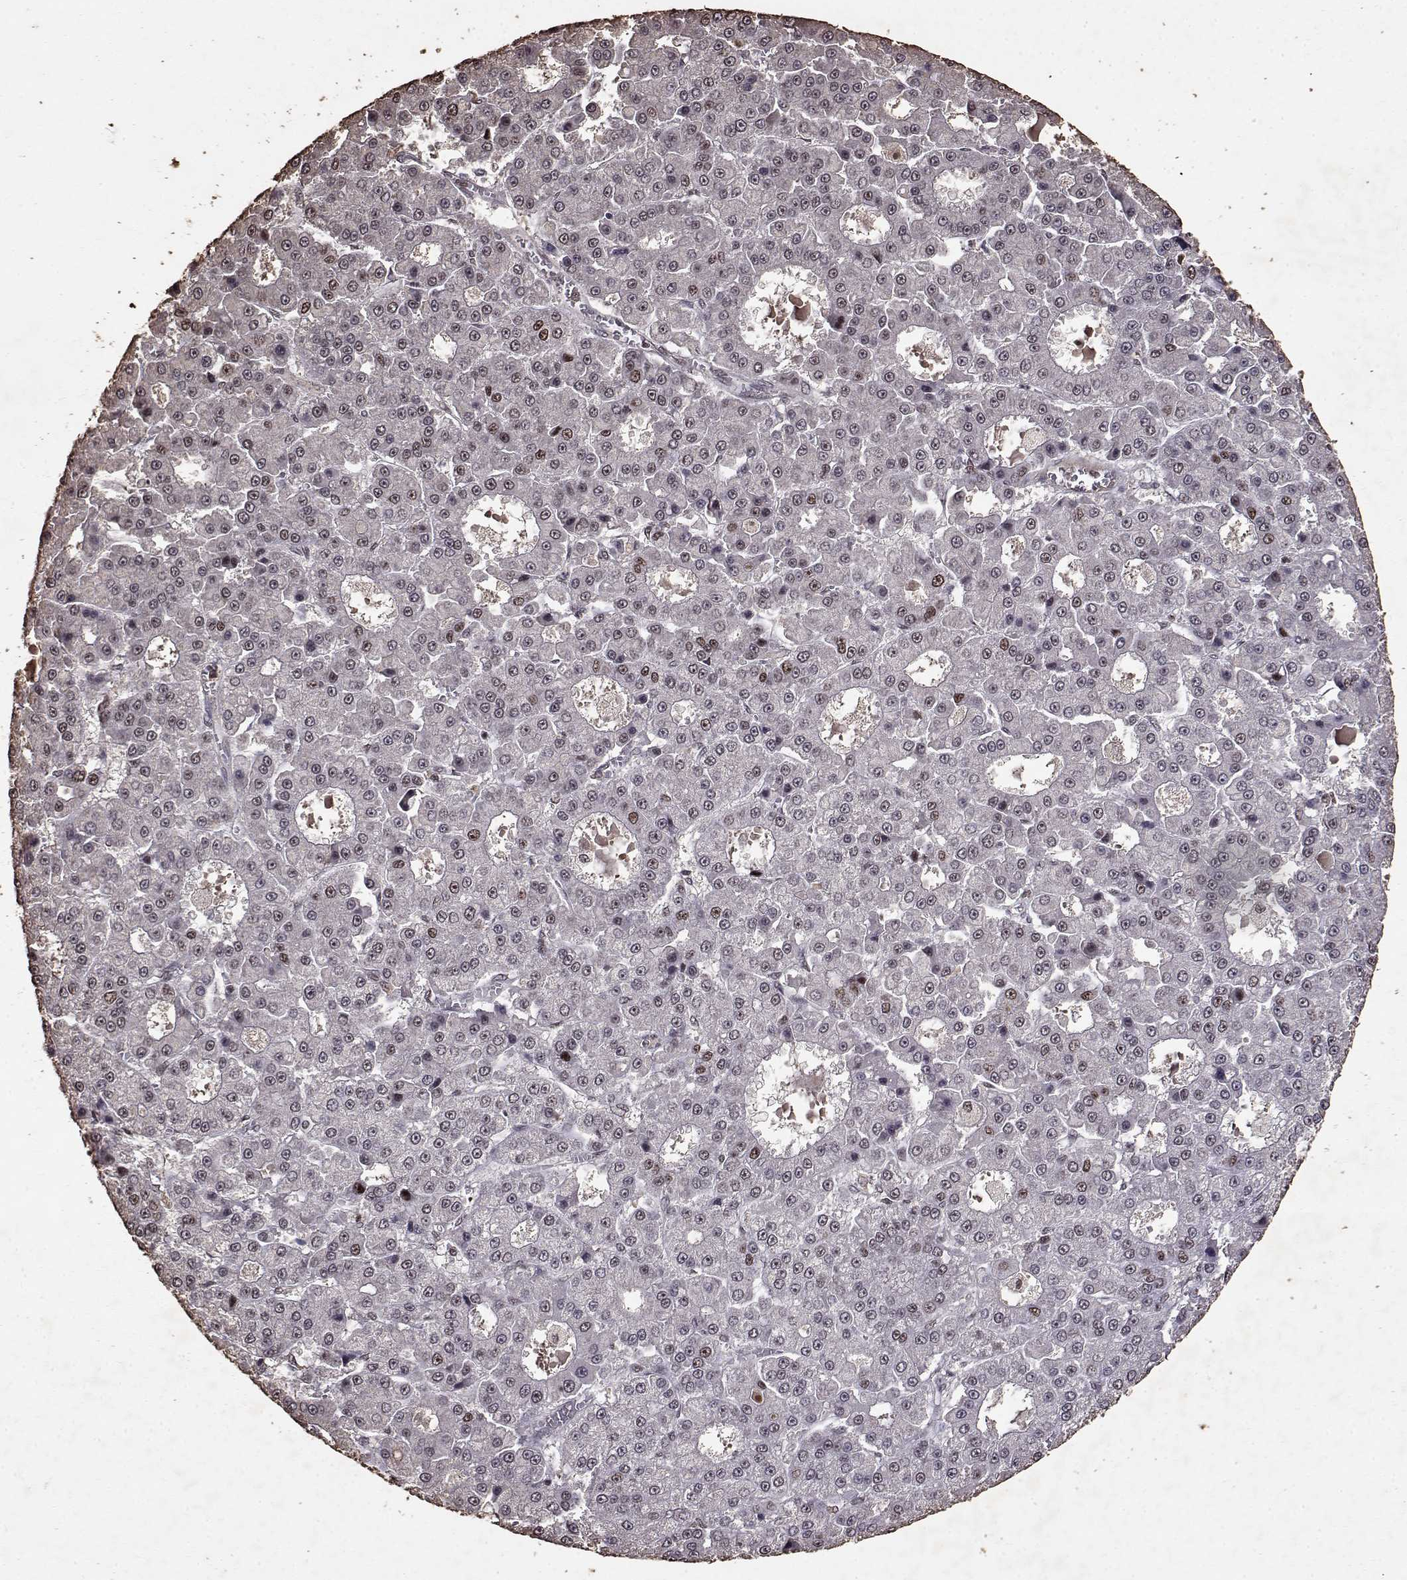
{"staining": {"intensity": "weak", "quantity": "25%-75%", "location": "nuclear"}, "tissue": "liver cancer", "cell_type": "Tumor cells", "image_type": "cancer", "snomed": [{"axis": "morphology", "description": "Carcinoma, Hepatocellular, NOS"}, {"axis": "topography", "description": "Liver"}], "caption": "Protein expression by immunohistochemistry displays weak nuclear staining in about 25%-75% of tumor cells in liver hepatocellular carcinoma.", "gene": "TOE1", "patient": {"sex": "male", "age": 70}}